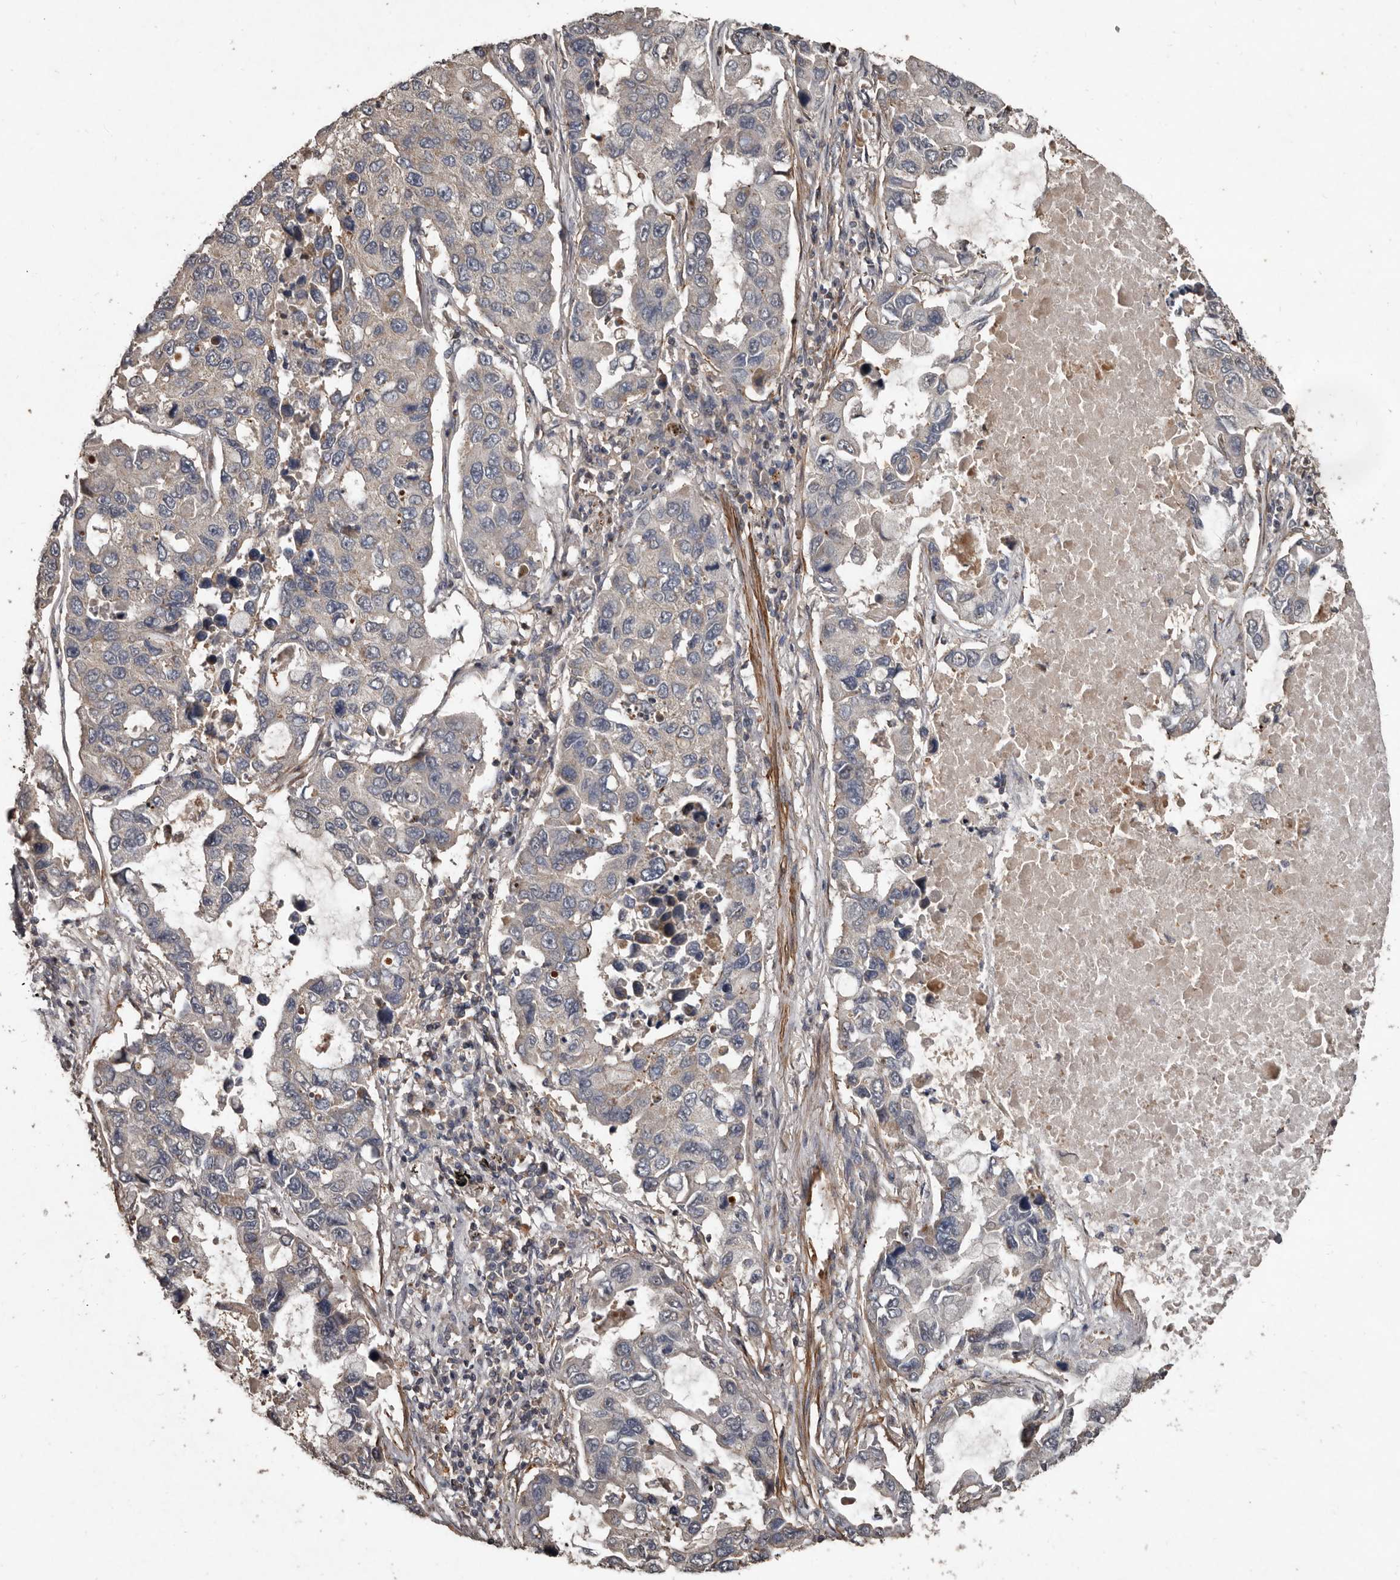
{"staining": {"intensity": "negative", "quantity": "none", "location": "none"}, "tissue": "lung cancer", "cell_type": "Tumor cells", "image_type": "cancer", "snomed": [{"axis": "morphology", "description": "Adenocarcinoma, NOS"}, {"axis": "topography", "description": "Lung"}], "caption": "High magnification brightfield microscopy of adenocarcinoma (lung) stained with DAB (3,3'-diaminobenzidine) (brown) and counterstained with hematoxylin (blue): tumor cells show no significant expression. (Immunohistochemistry (ihc), brightfield microscopy, high magnification).", "gene": "GREB1", "patient": {"sex": "male", "age": 64}}